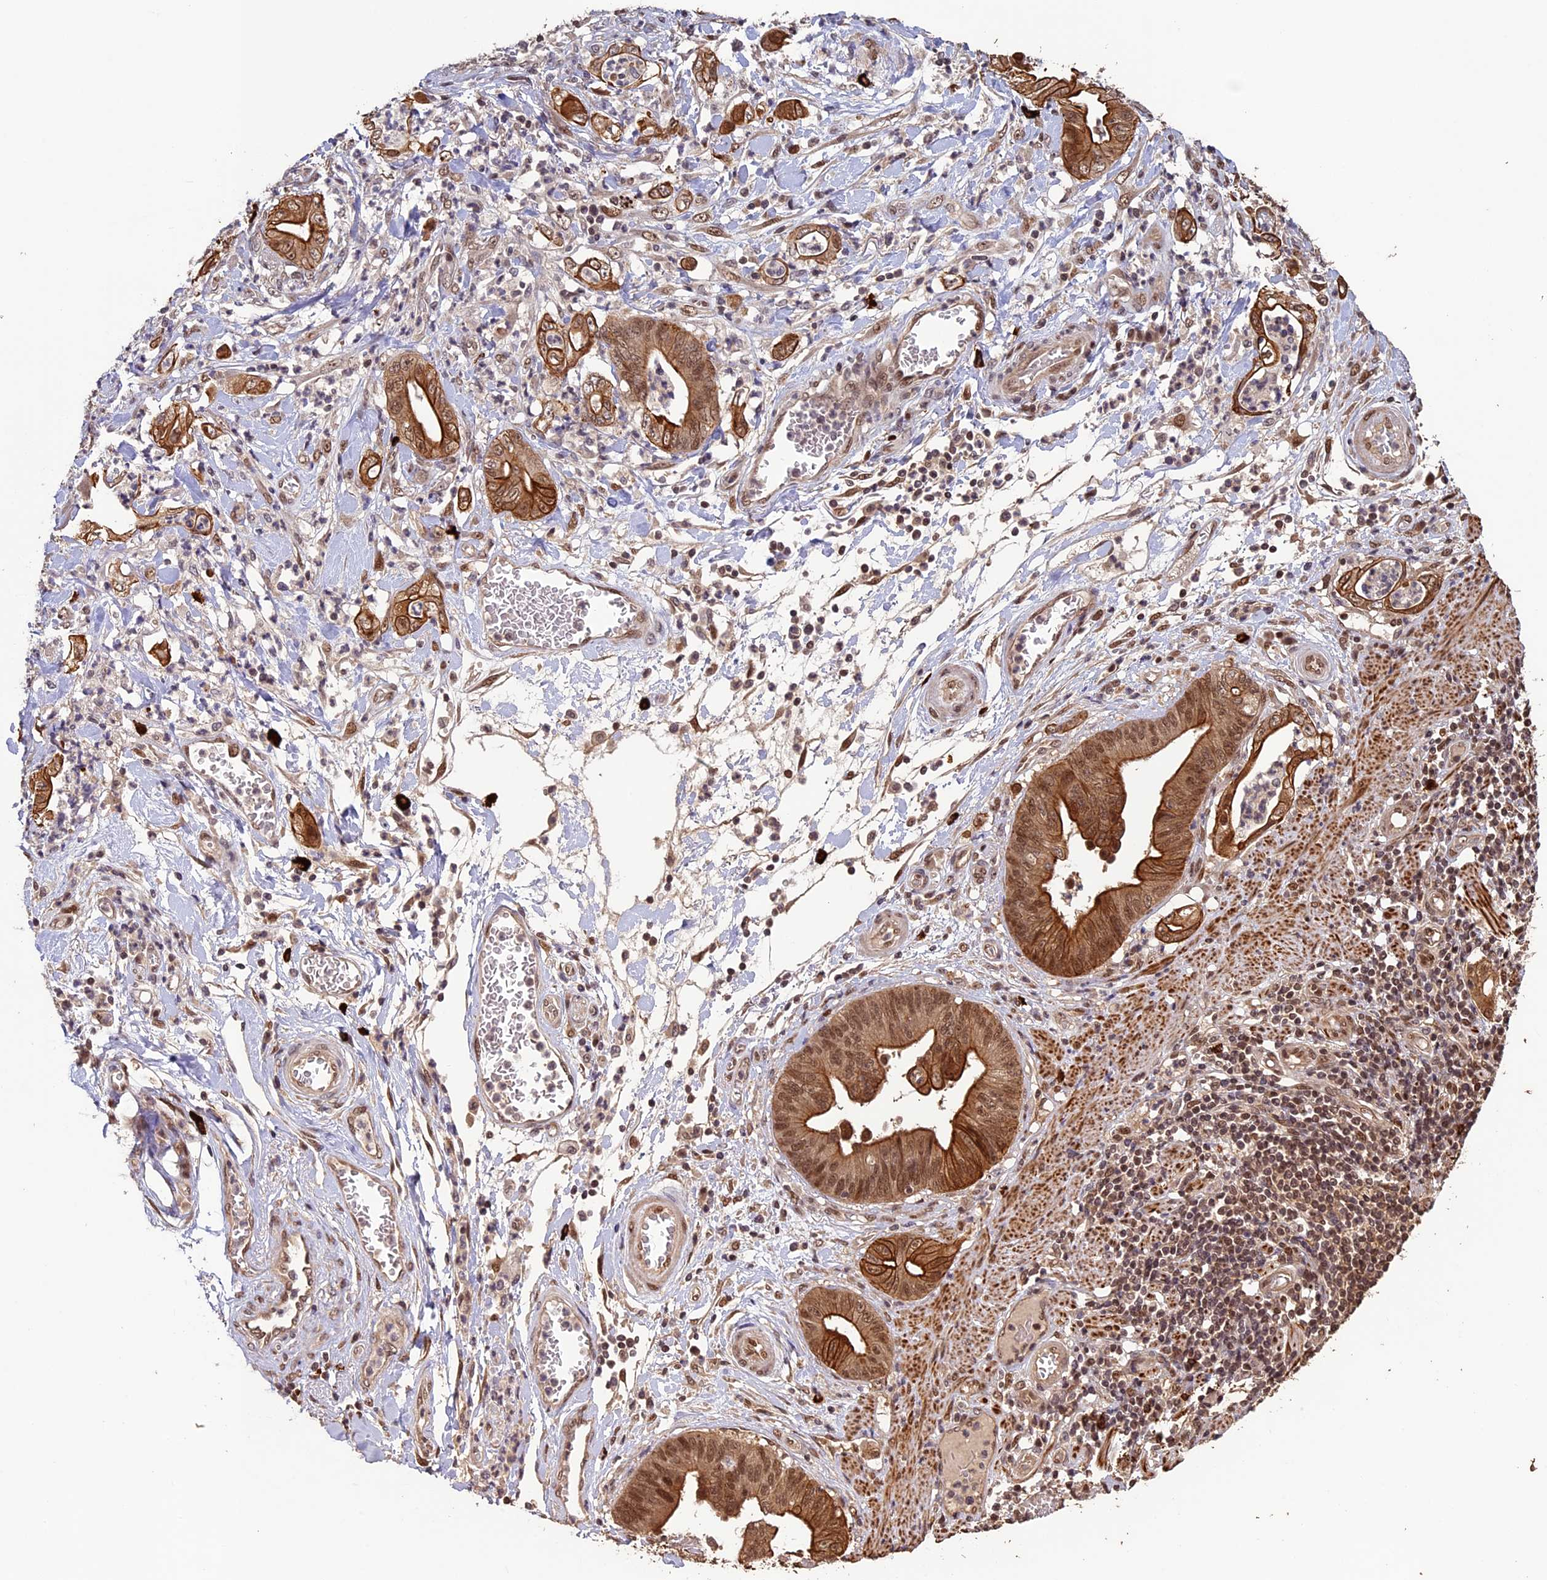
{"staining": {"intensity": "strong", "quantity": ">75%", "location": "cytoplasmic/membranous,nuclear"}, "tissue": "stomach cancer", "cell_type": "Tumor cells", "image_type": "cancer", "snomed": [{"axis": "morphology", "description": "Adenocarcinoma, NOS"}, {"axis": "topography", "description": "Stomach"}], "caption": "Protein staining of stomach cancer (adenocarcinoma) tissue displays strong cytoplasmic/membranous and nuclear staining in approximately >75% of tumor cells.", "gene": "NAE1", "patient": {"sex": "female", "age": 73}}